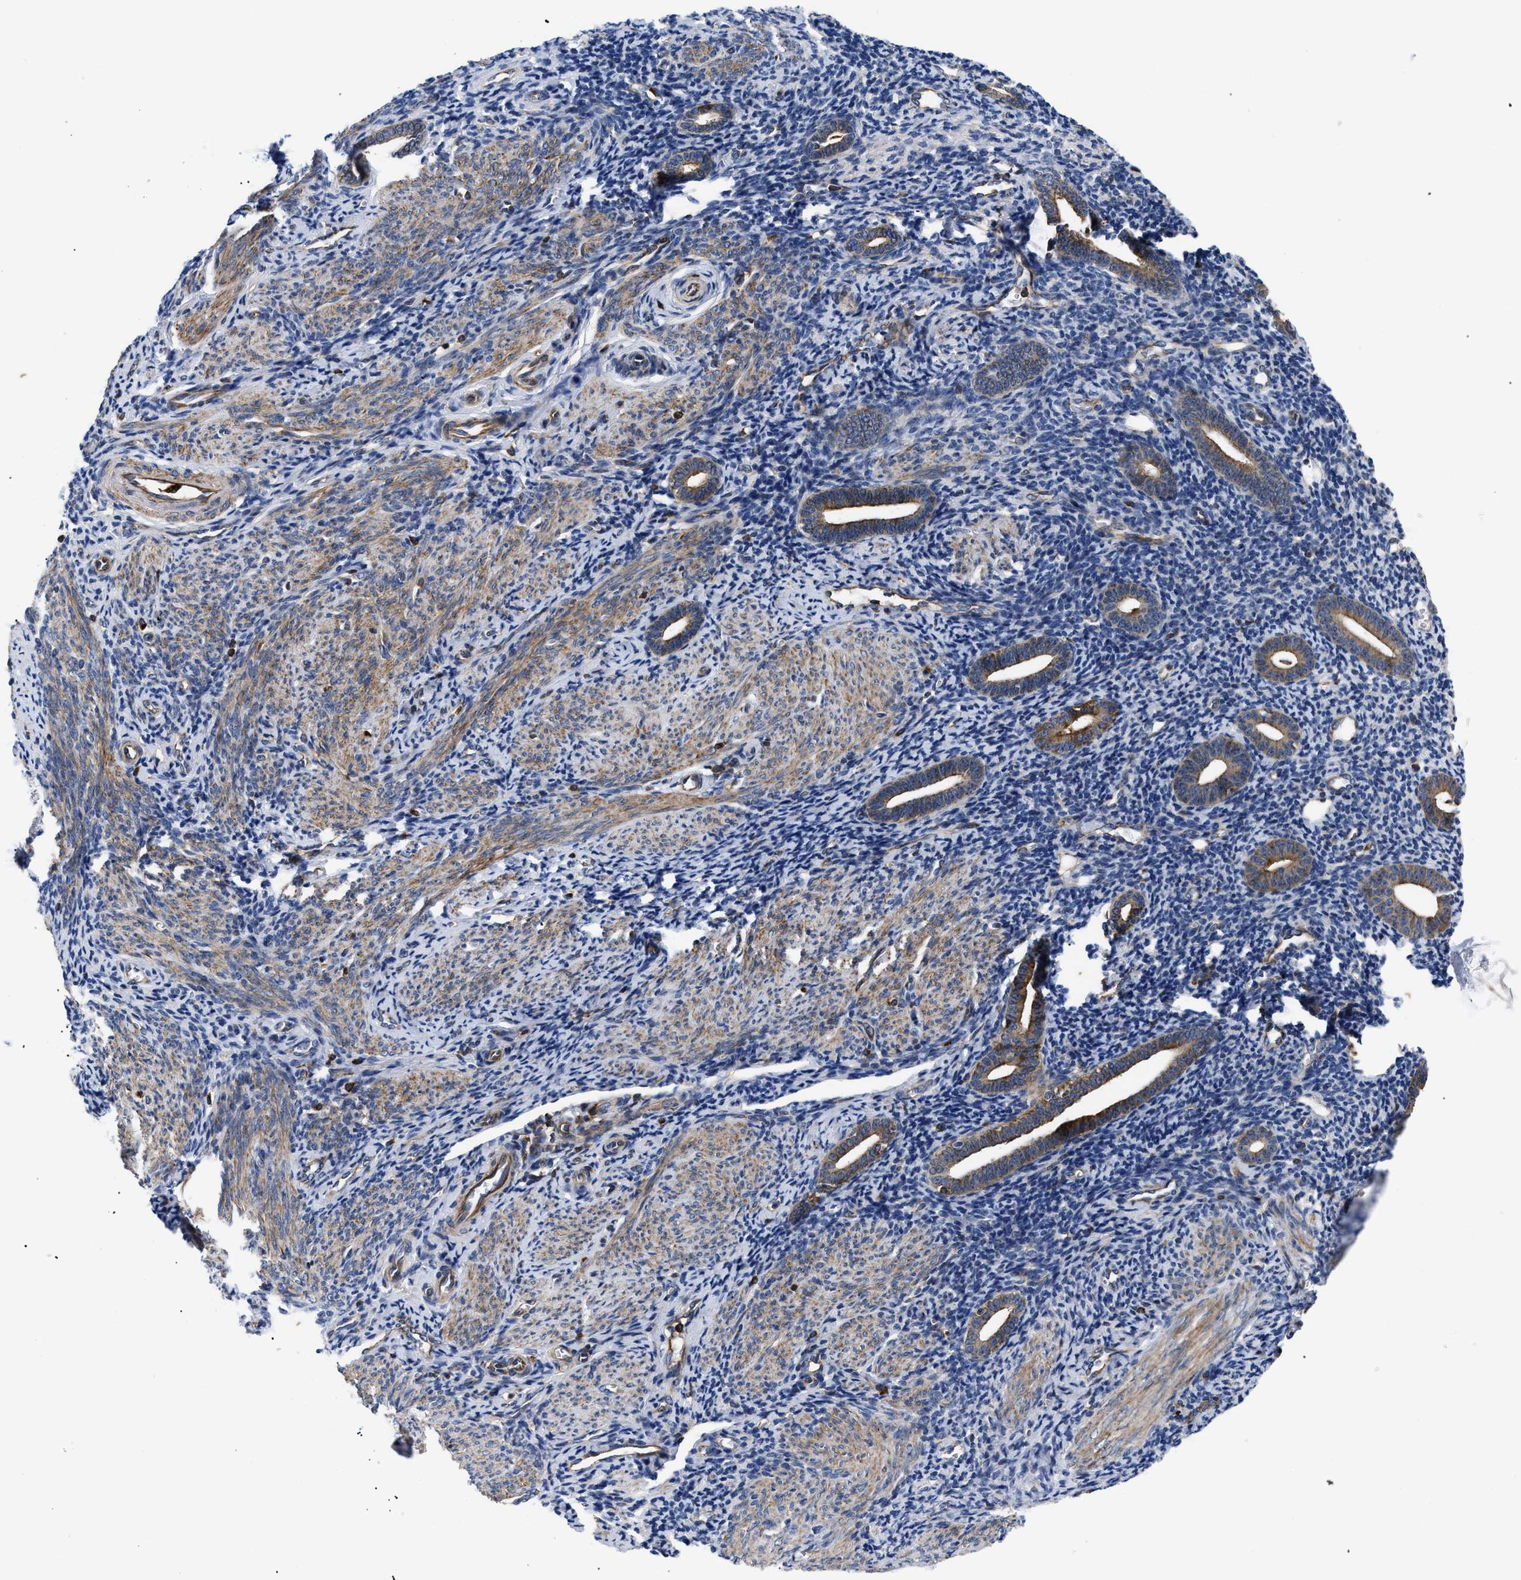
{"staining": {"intensity": "negative", "quantity": "none", "location": "none"}, "tissue": "endometrium", "cell_type": "Cells in endometrial stroma", "image_type": "normal", "snomed": [{"axis": "morphology", "description": "Normal tissue, NOS"}, {"axis": "topography", "description": "Endometrium"}], "caption": "DAB (3,3'-diaminobenzidine) immunohistochemical staining of unremarkable human endometrium shows no significant positivity in cells in endometrial stroma. (Immunohistochemistry (ihc), brightfield microscopy, high magnification).", "gene": "SPAST", "patient": {"sex": "female", "age": 50}}